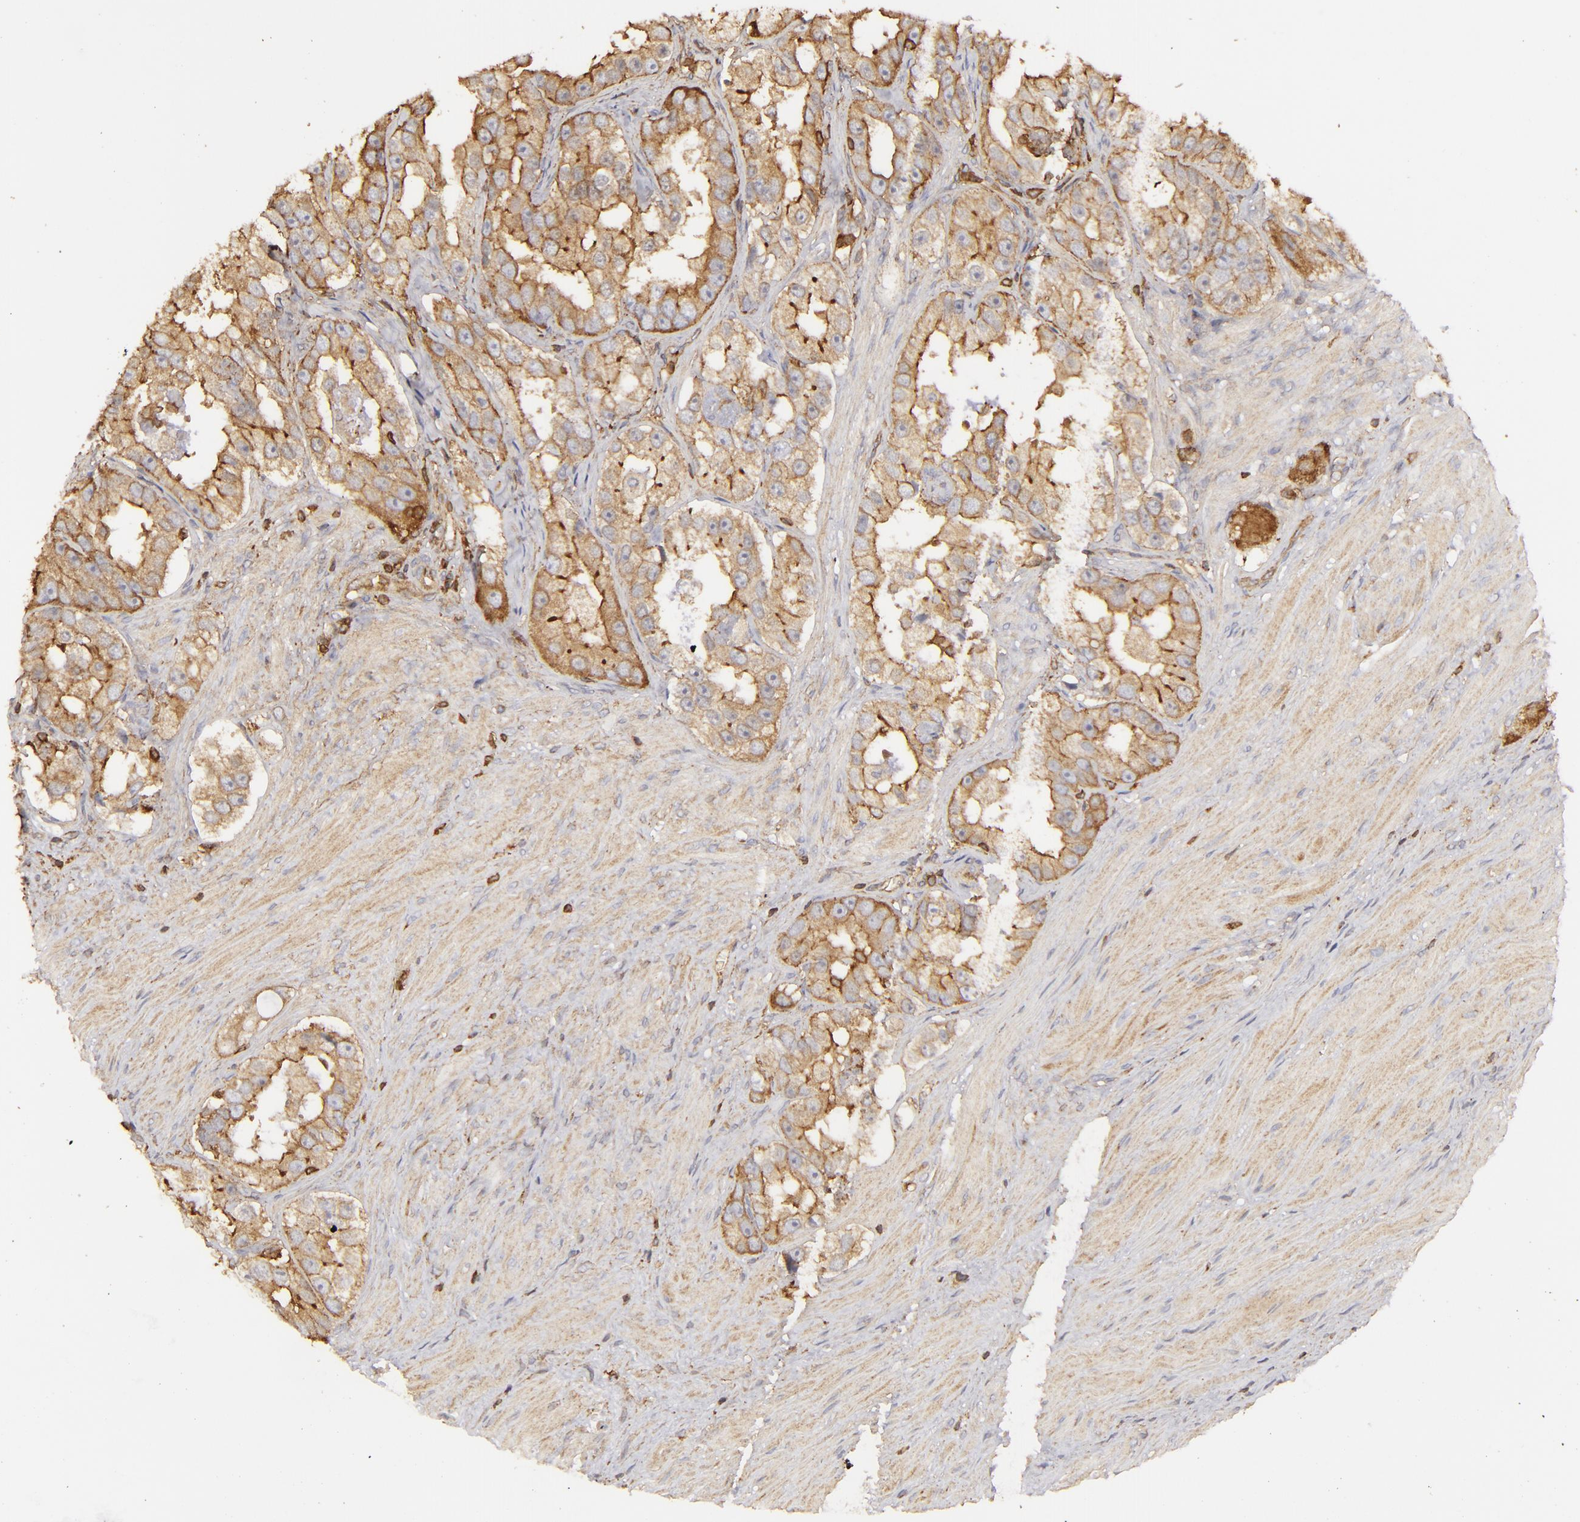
{"staining": {"intensity": "moderate", "quantity": ">75%", "location": "cytoplasmic/membranous"}, "tissue": "prostate cancer", "cell_type": "Tumor cells", "image_type": "cancer", "snomed": [{"axis": "morphology", "description": "Adenocarcinoma, High grade"}, {"axis": "topography", "description": "Prostate"}], "caption": "High-magnification brightfield microscopy of adenocarcinoma (high-grade) (prostate) stained with DAB (3,3'-diaminobenzidine) (brown) and counterstained with hematoxylin (blue). tumor cells exhibit moderate cytoplasmic/membranous staining is identified in approximately>75% of cells.", "gene": "ACTB", "patient": {"sex": "male", "age": 63}}